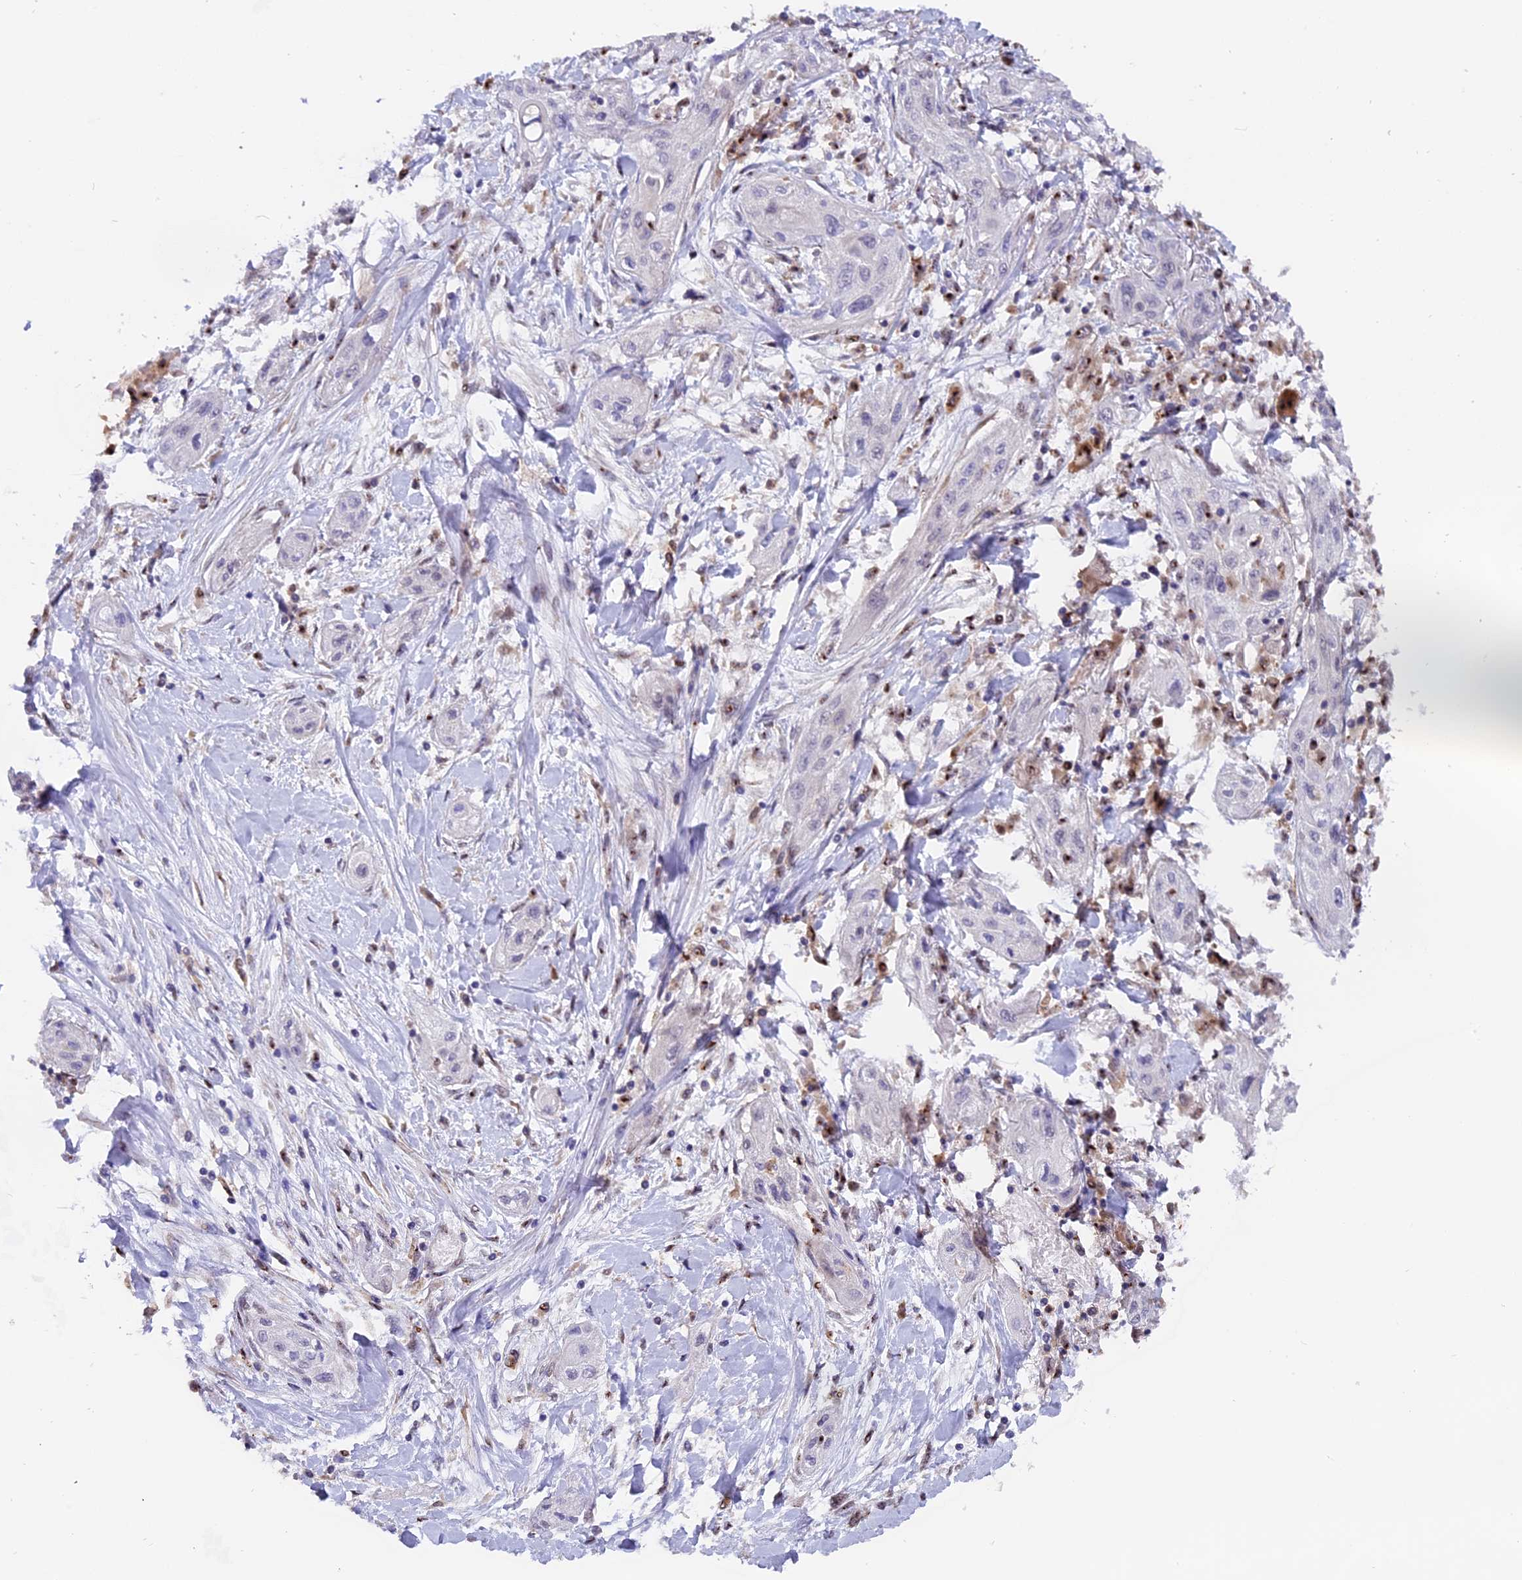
{"staining": {"intensity": "negative", "quantity": "none", "location": "none"}, "tissue": "lung cancer", "cell_type": "Tumor cells", "image_type": "cancer", "snomed": [{"axis": "morphology", "description": "Squamous cell carcinoma, NOS"}, {"axis": "topography", "description": "Lung"}], "caption": "Tumor cells are negative for brown protein staining in lung squamous cell carcinoma. (DAB (3,3'-diaminobenzidine) immunohistochemistry, high magnification).", "gene": "FAM118B", "patient": {"sex": "female", "age": 47}}